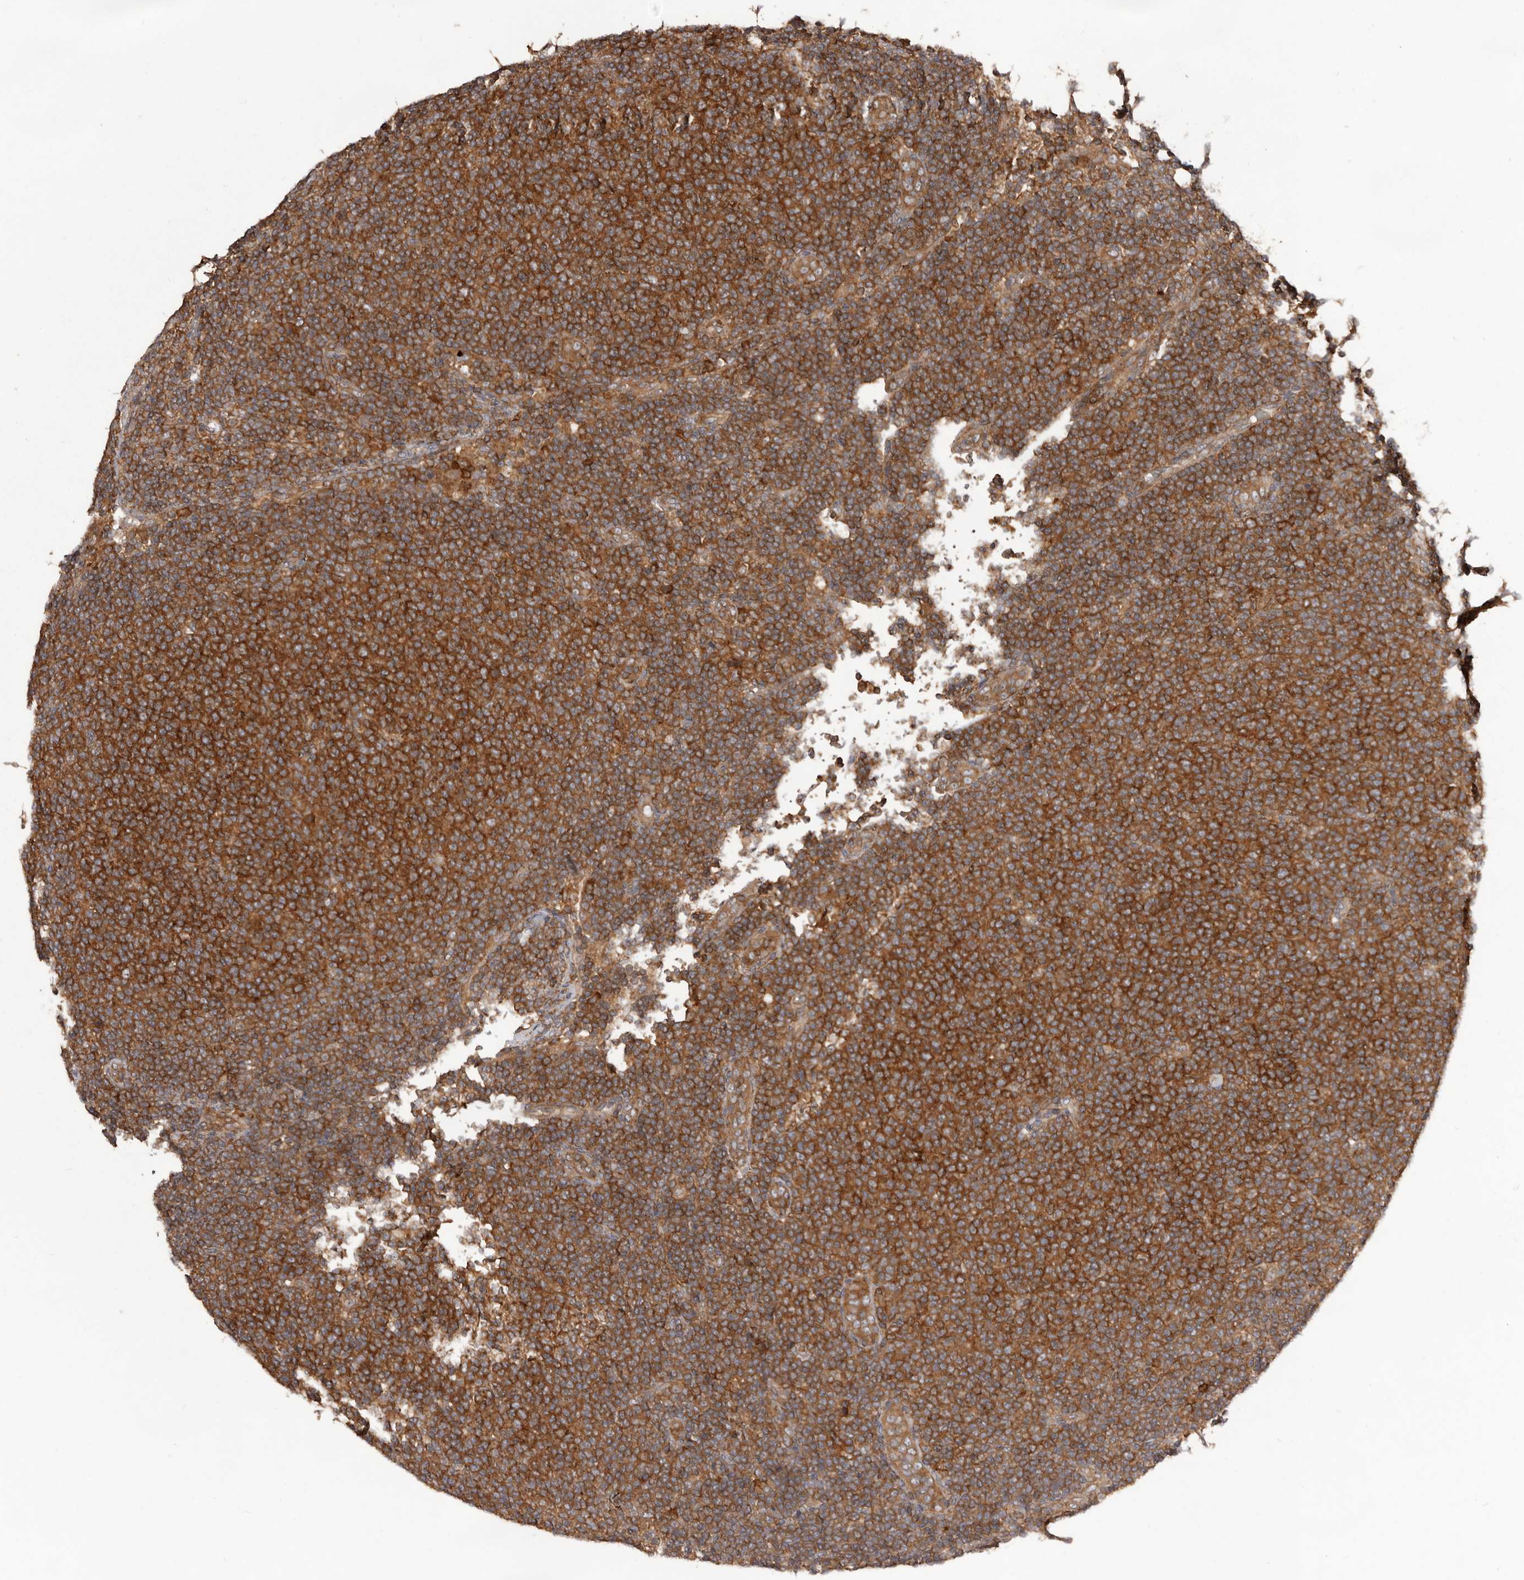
{"staining": {"intensity": "moderate", "quantity": ">75%", "location": "cytoplasmic/membranous"}, "tissue": "lymphoma", "cell_type": "Tumor cells", "image_type": "cancer", "snomed": [{"axis": "morphology", "description": "Malignant lymphoma, non-Hodgkin's type, Low grade"}, {"axis": "topography", "description": "Lymph node"}], "caption": "Lymphoma stained with immunohistochemistry exhibits moderate cytoplasmic/membranous expression in about >75% of tumor cells. (DAB = brown stain, brightfield microscopy at high magnification).", "gene": "HBS1L", "patient": {"sex": "male", "age": 66}}